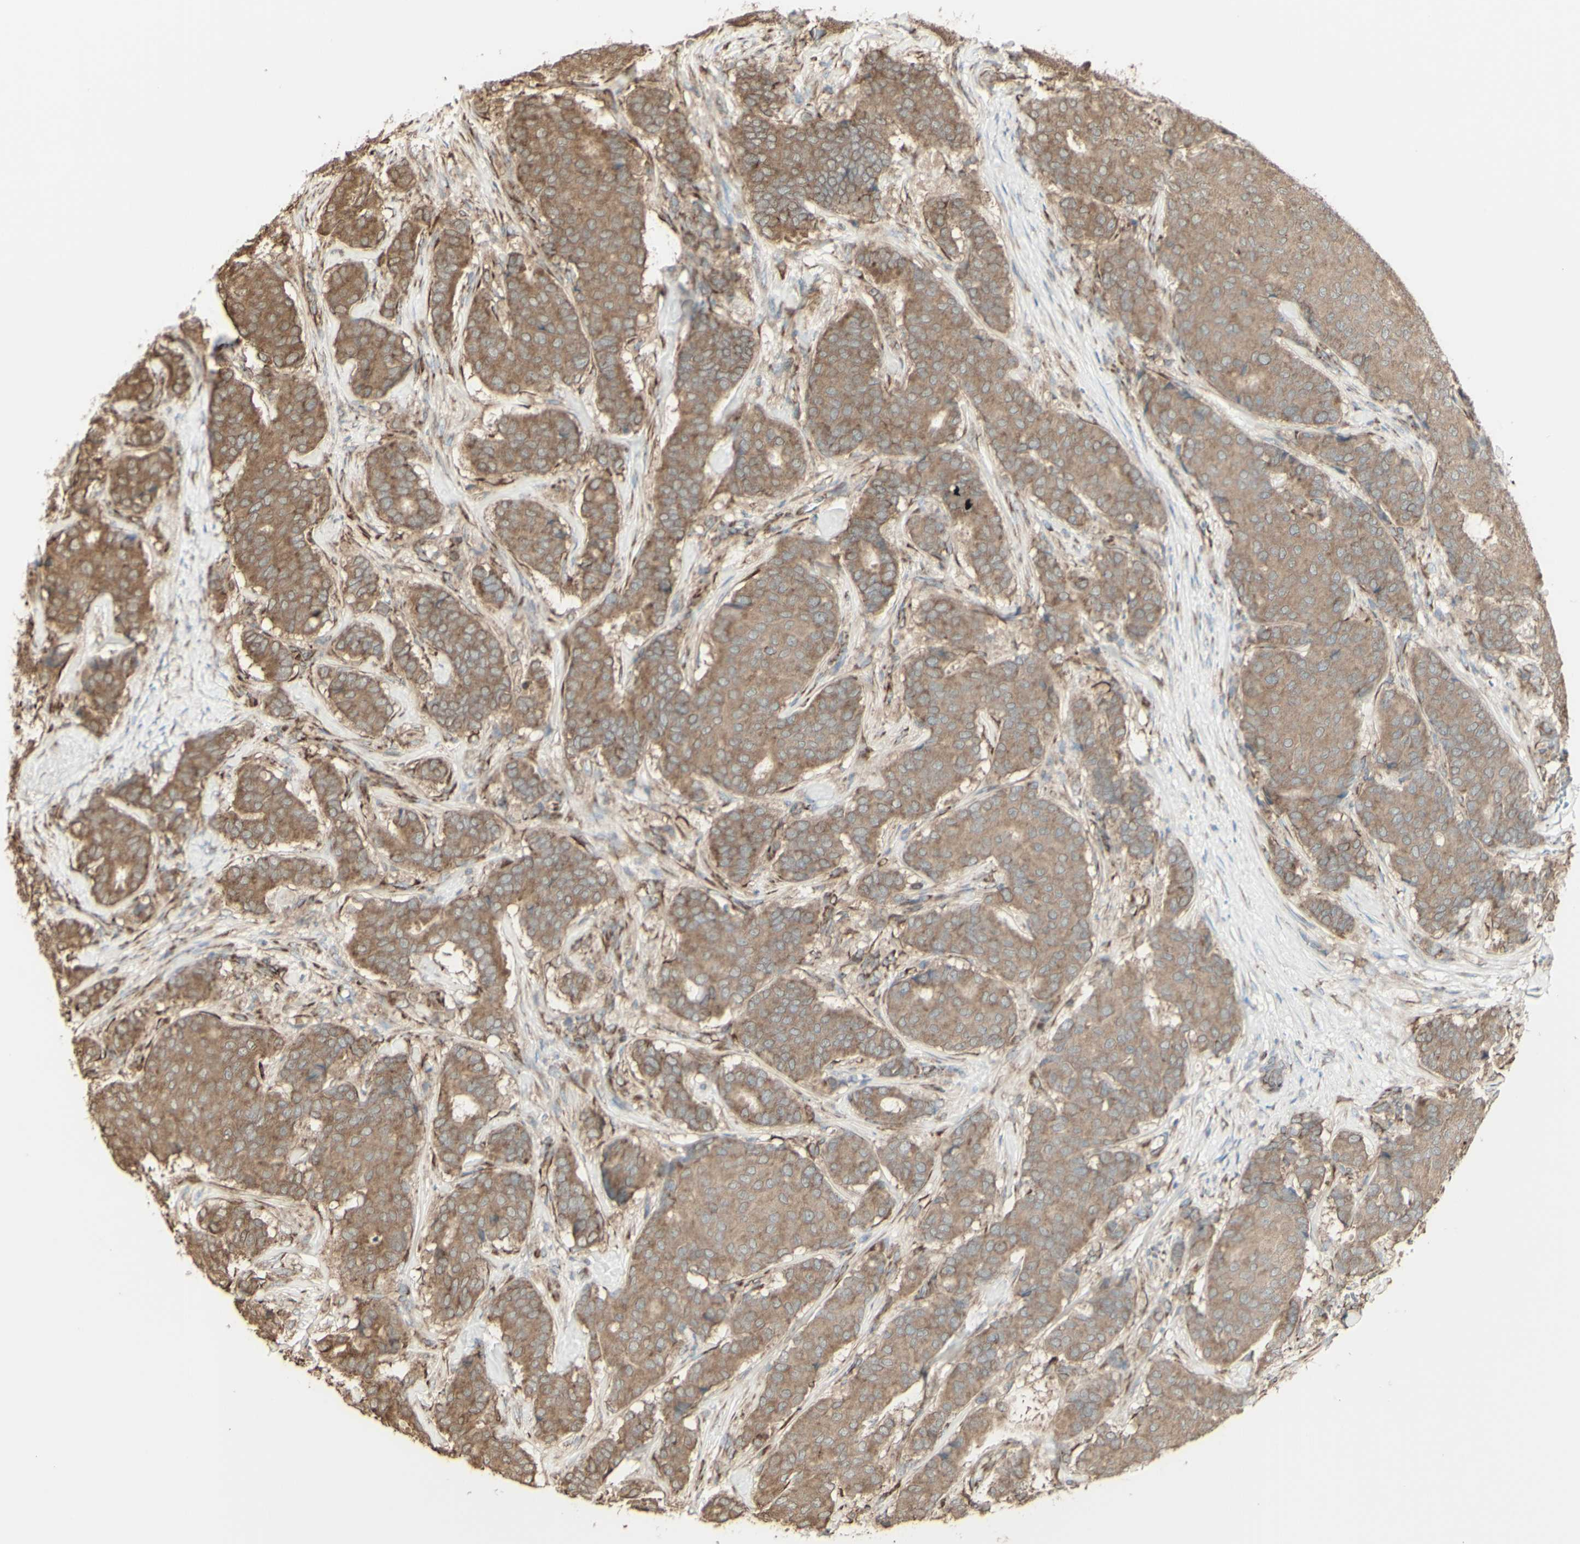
{"staining": {"intensity": "moderate", "quantity": ">75%", "location": "cytoplasmic/membranous"}, "tissue": "breast cancer", "cell_type": "Tumor cells", "image_type": "cancer", "snomed": [{"axis": "morphology", "description": "Duct carcinoma"}, {"axis": "topography", "description": "Breast"}], "caption": "A brown stain shows moderate cytoplasmic/membranous expression of a protein in intraductal carcinoma (breast) tumor cells.", "gene": "EEF1B2", "patient": {"sex": "female", "age": 75}}